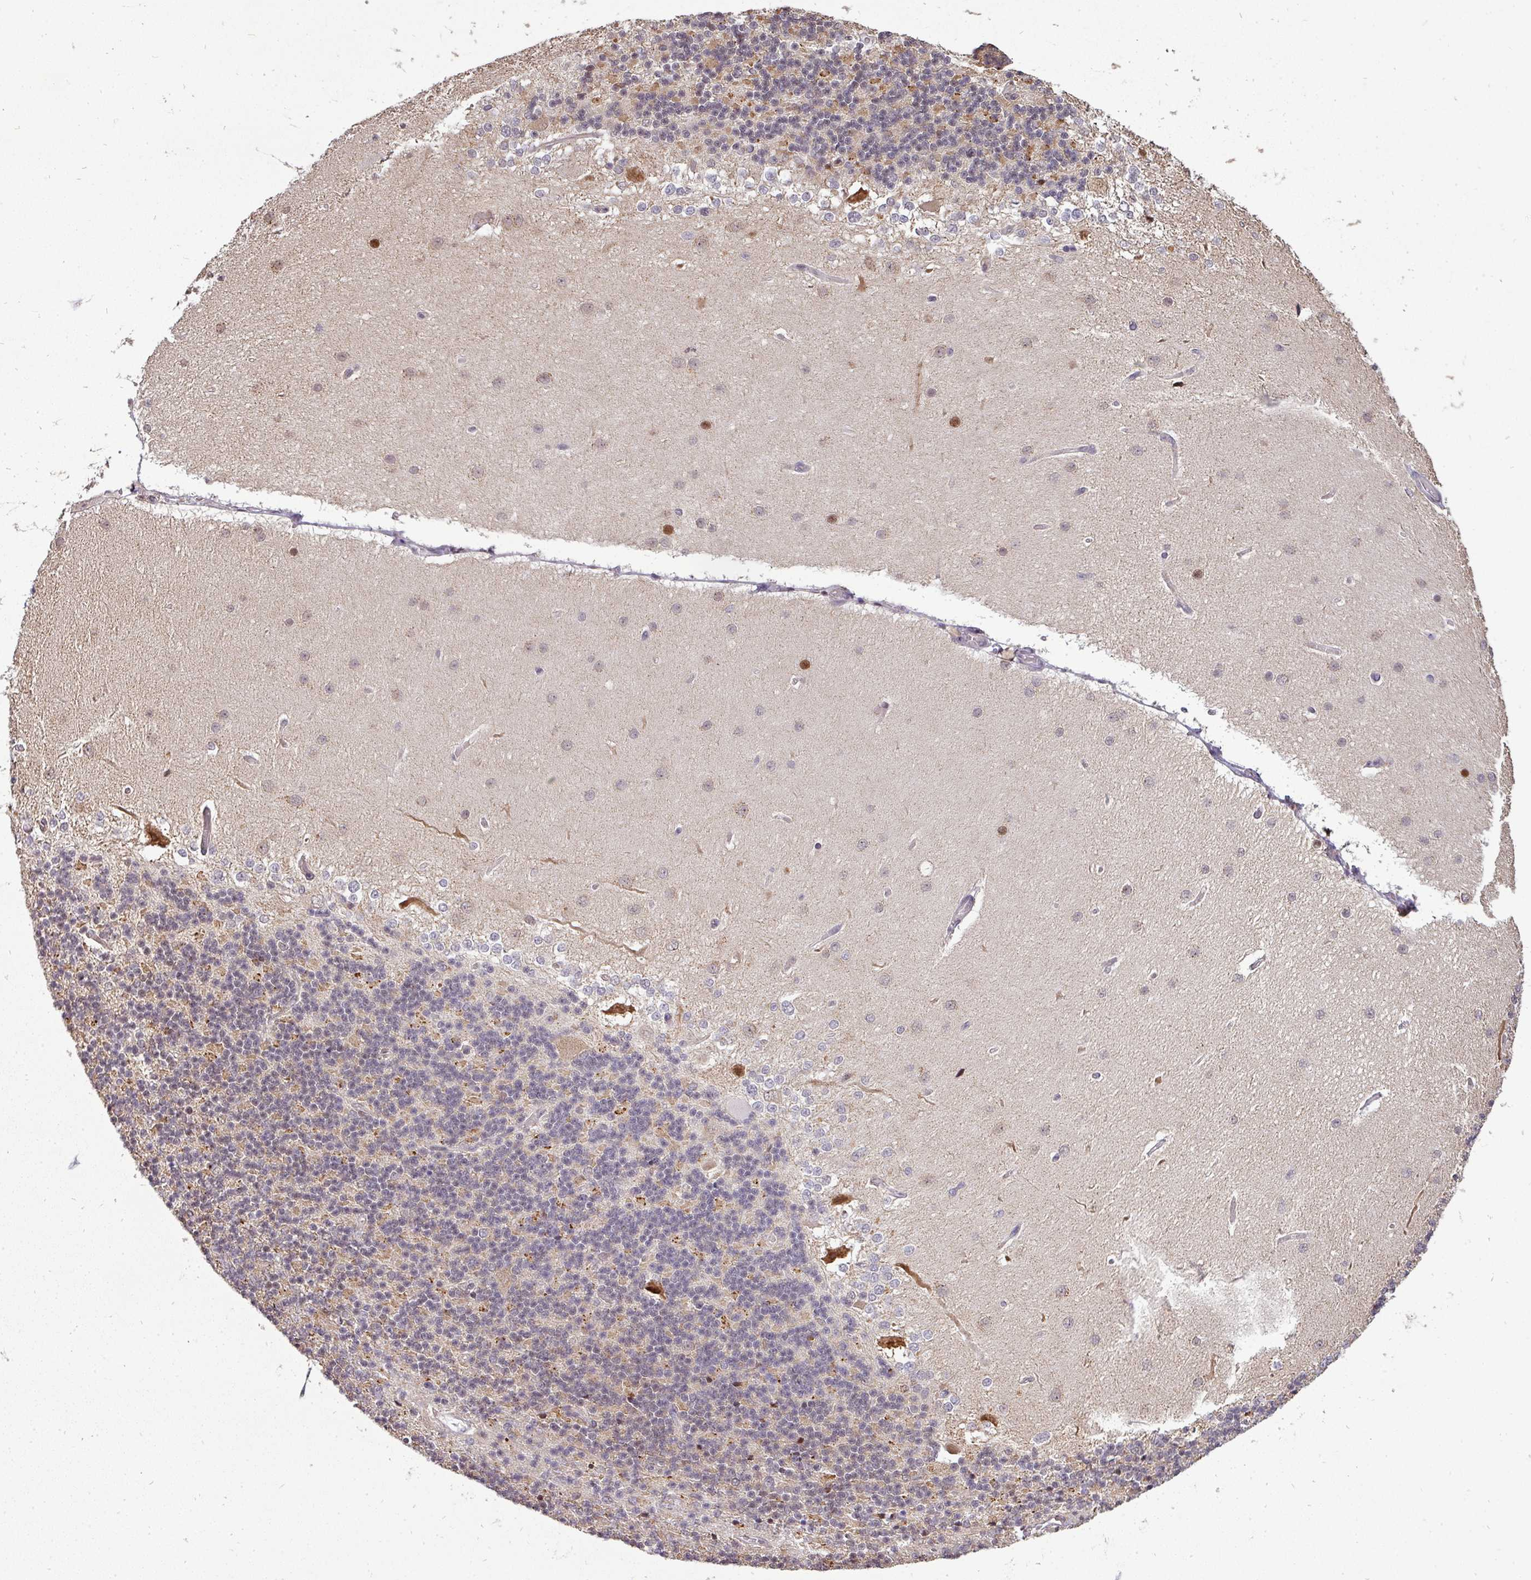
{"staining": {"intensity": "moderate", "quantity": "25%-75%", "location": "cytoplasmic/membranous"}, "tissue": "cerebellum", "cell_type": "Cells in granular layer", "image_type": "normal", "snomed": [{"axis": "morphology", "description": "Normal tissue, NOS"}, {"axis": "topography", "description": "Cerebellum"}], "caption": "Protein staining of benign cerebellum shows moderate cytoplasmic/membranous staining in about 25%-75% of cells in granular layer.", "gene": "MAZ", "patient": {"sex": "female", "age": 29}}